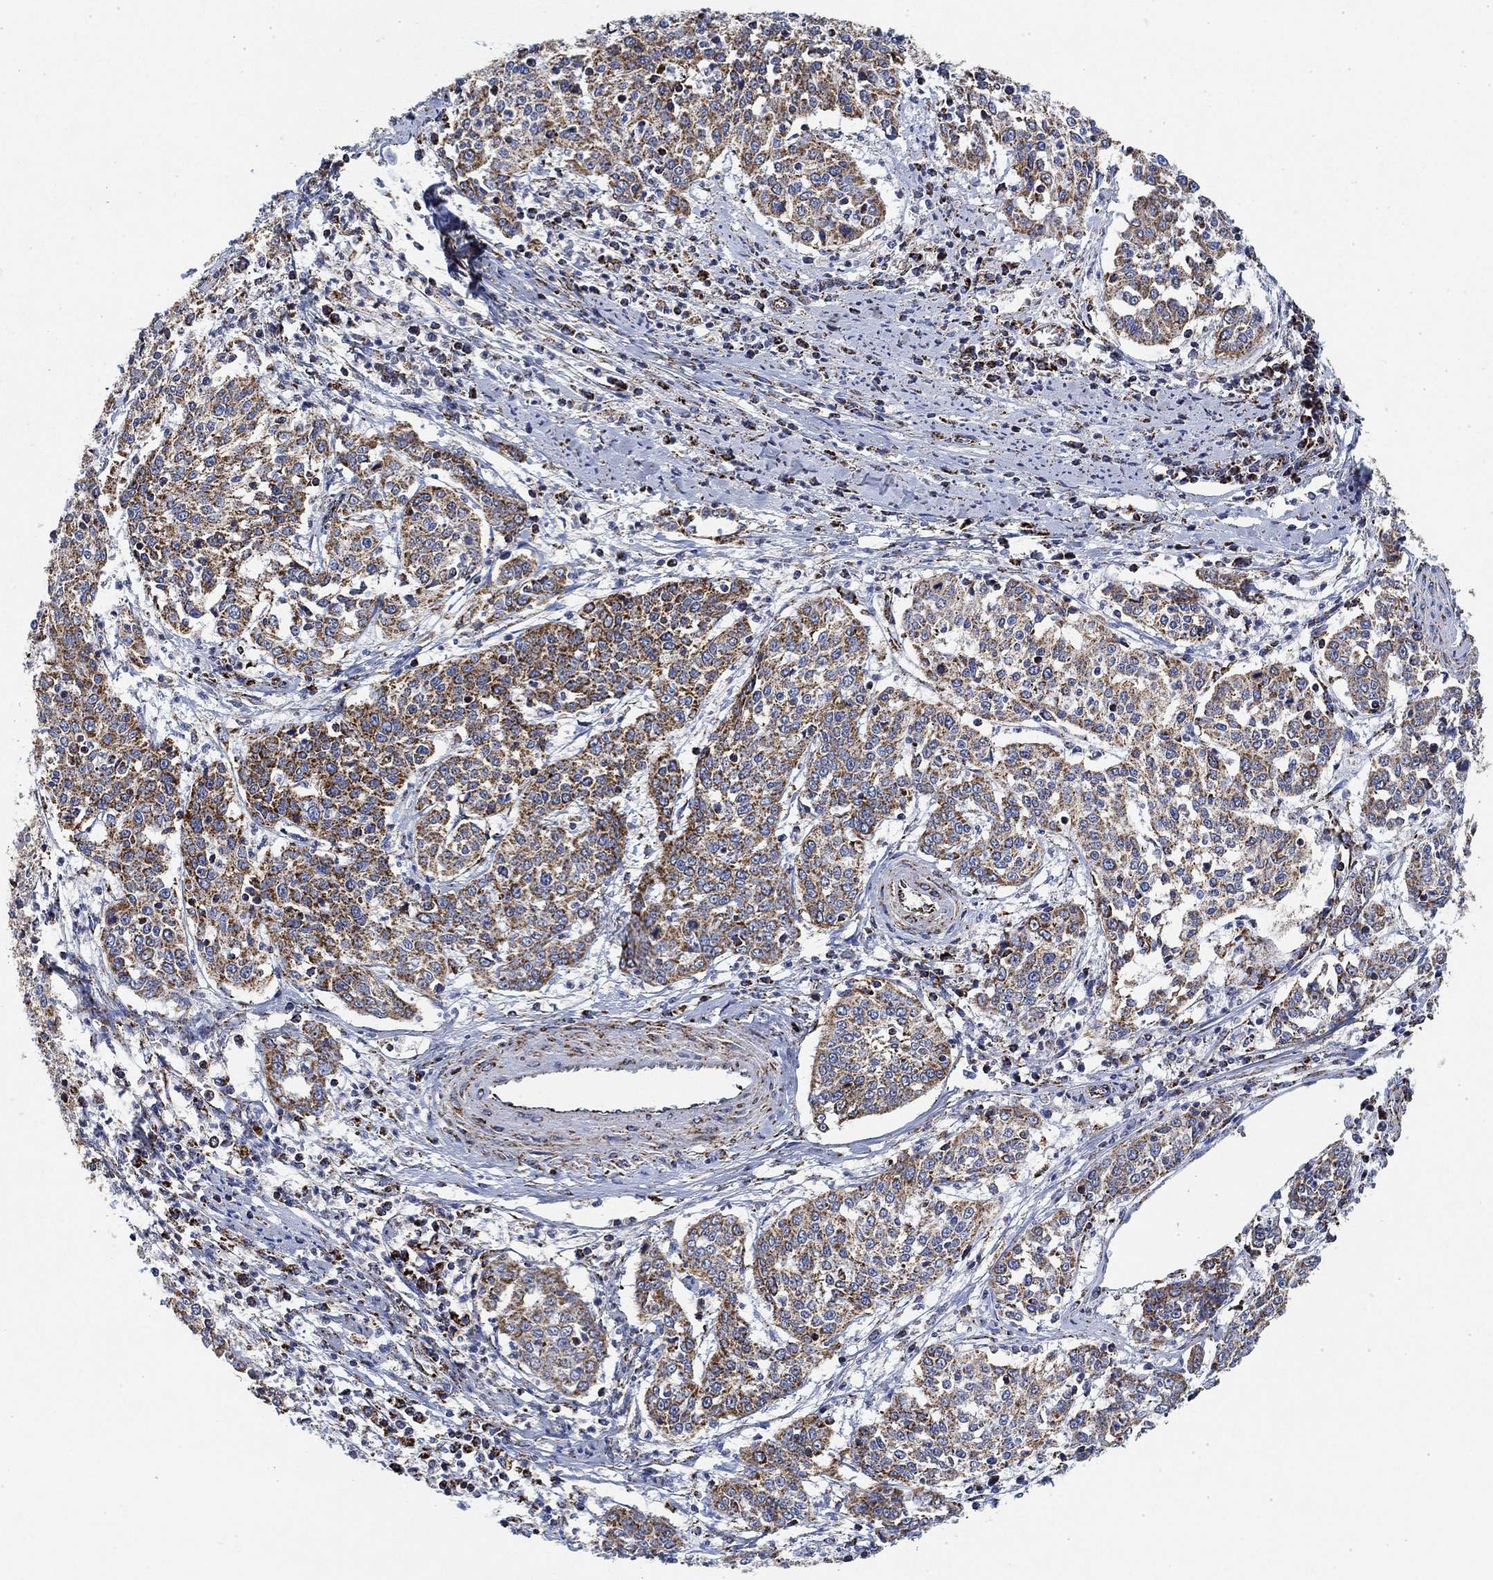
{"staining": {"intensity": "moderate", "quantity": "<25%", "location": "cytoplasmic/membranous"}, "tissue": "cervical cancer", "cell_type": "Tumor cells", "image_type": "cancer", "snomed": [{"axis": "morphology", "description": "Squamous cell carcinoma, NOS"}, {"axis": "topography", "description": "Cervix"}], "caption": "Cervical squamous cell carcinoma stained with DAB (3,3'-diaminobenzidine) immunohistochemistry (IHC) demonstrates low levels of moderate cytoplasmic/membranous positivity in approximately <25% of tumor cells.", "gene": "NDUFS3", "patient": {"sex": "female", "age": 41}}